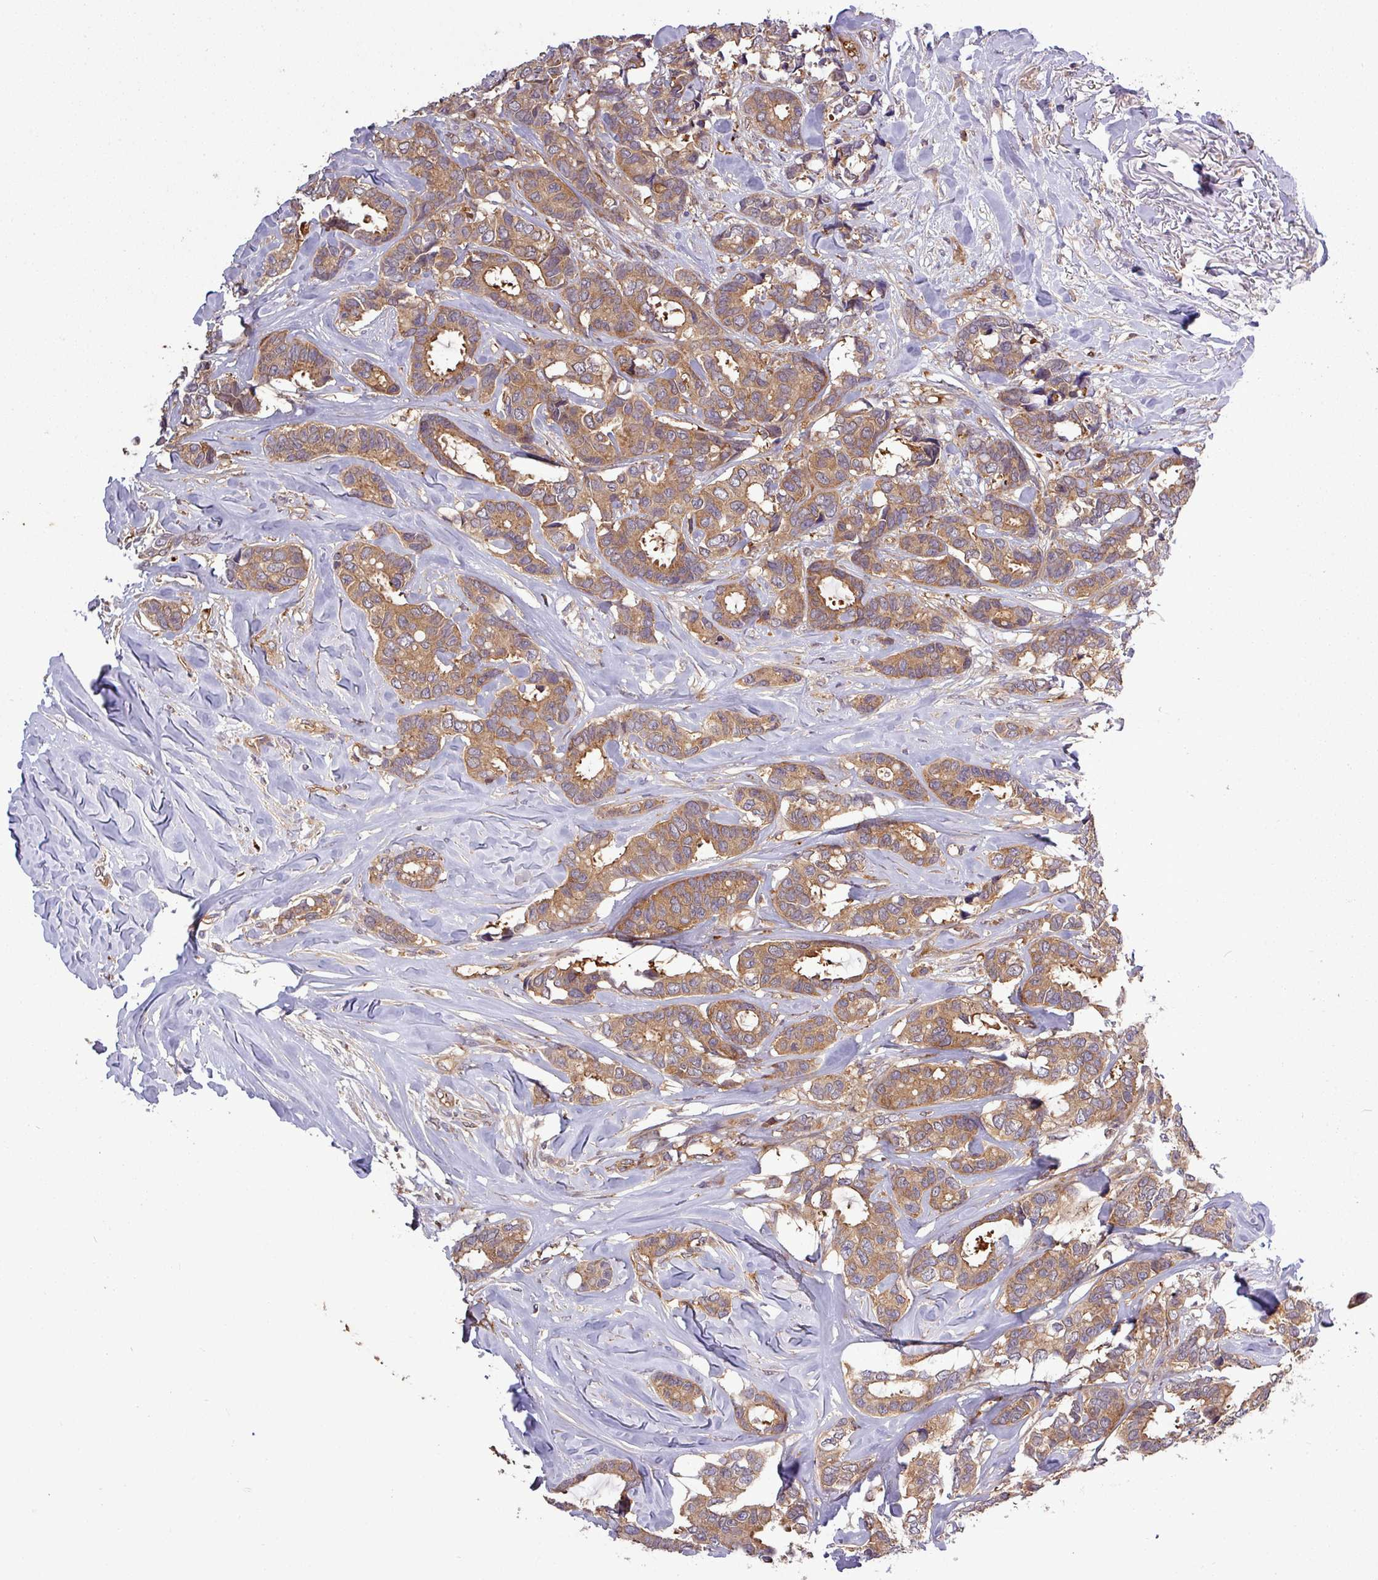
{"staining": {"intensity": "moderate", "quantity": ">75%", "location": "cytoplasmic/membranous"}, "tissue": "breast cancer", "cell_type": "Tumor cells", "image_type": "cancer", "snomed": [{"axis": "morphology", "description": "Duct carcinoma"}, {"axis": "topography", "description": "Breast"}], "caption": "This image displays immunohistochemistry (IHC) staining of human invasive ductal carcinoma (breast), with medium moderate cytoplasmic/membranous expression in about >75% of tumor cells.", "gene": "SIRPB2", "patient": {"sex": "female", "age": 87}}